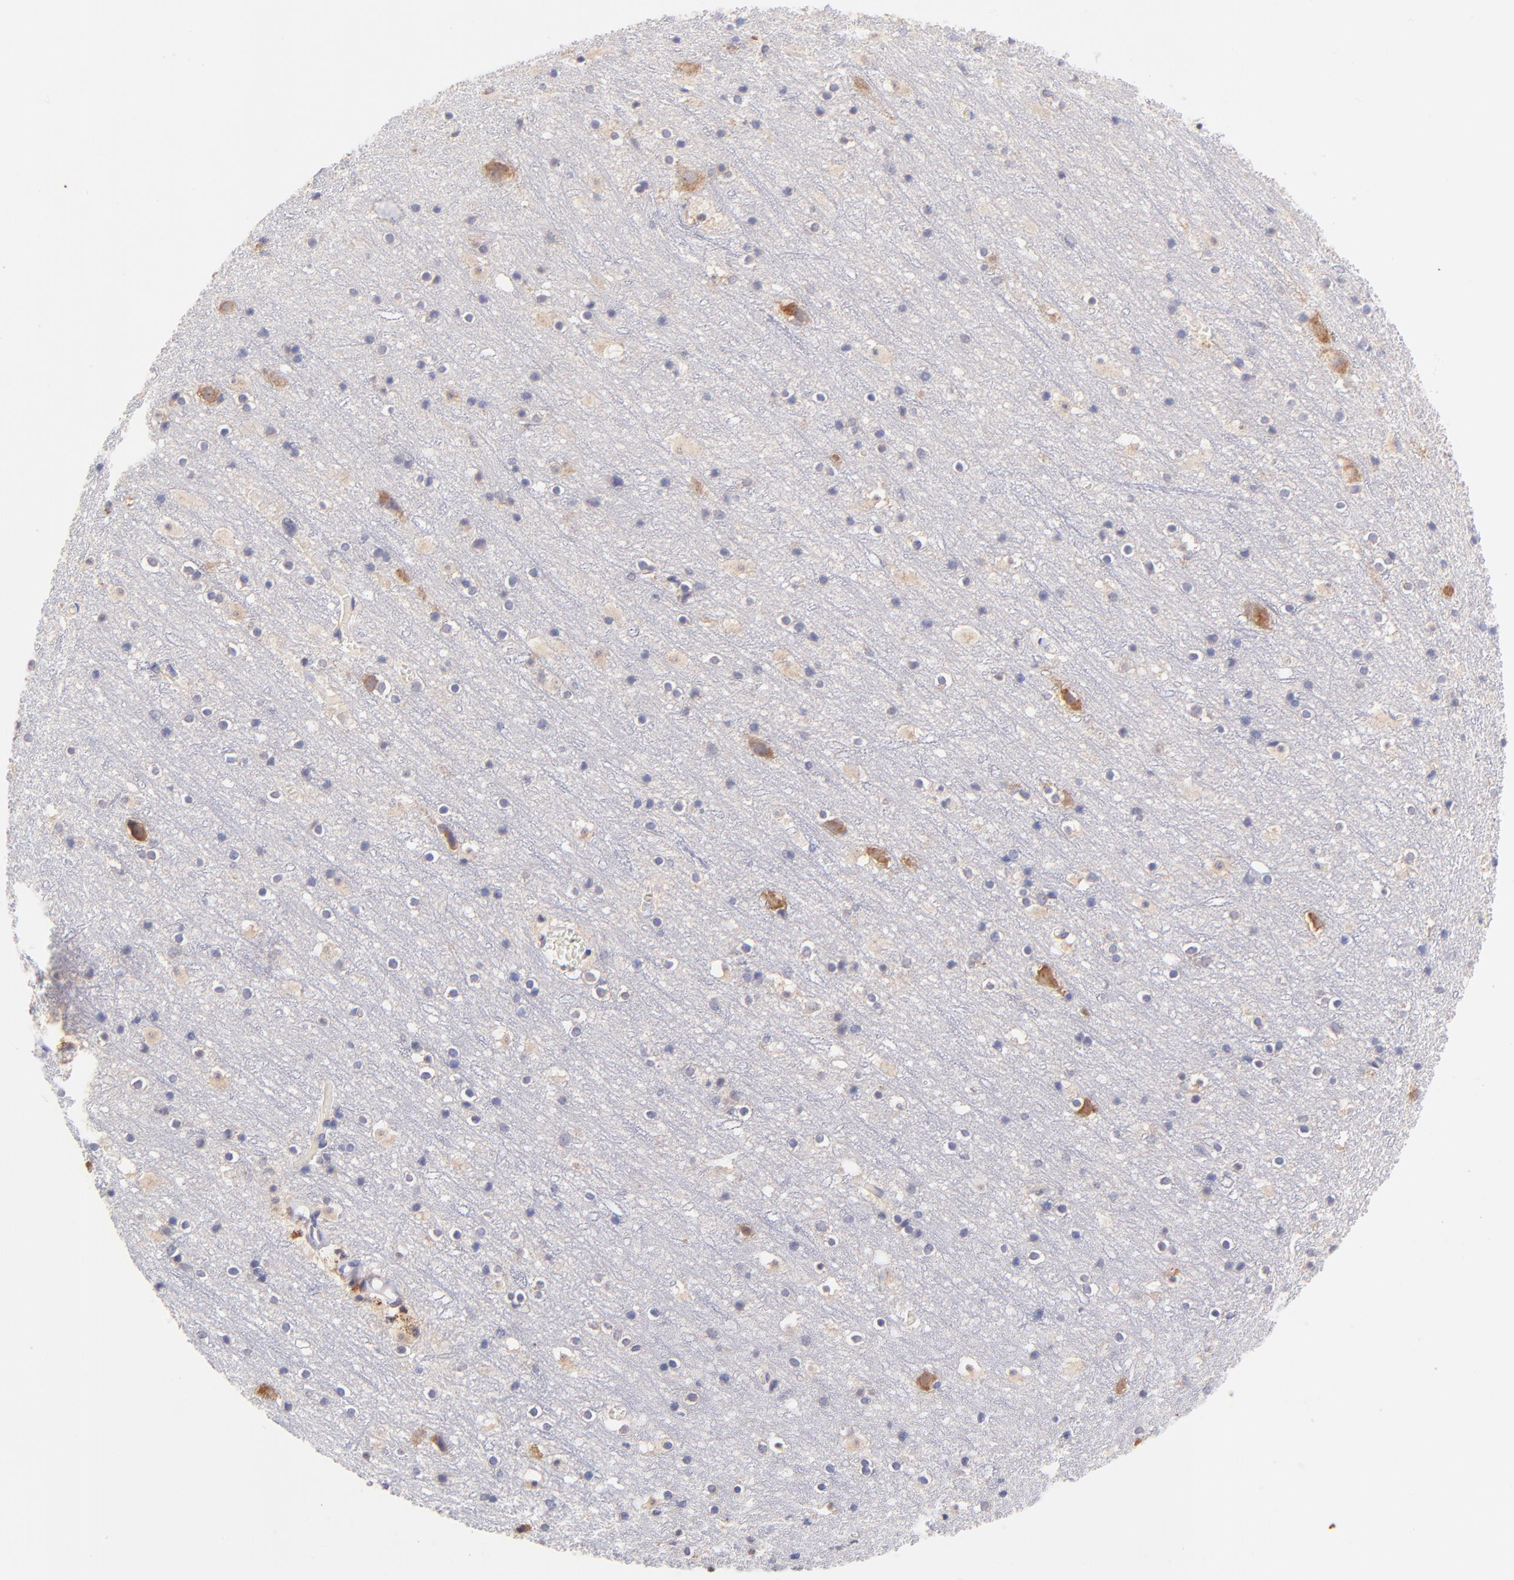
{"staining": {"intensity": "weak", "quantity": "25%-75%", "location": "cytoplasmic/membranous"}, "tissue": "cerebral cortex", "cell_type": "Endothelial cells", "image_type": "normal", "snomed": [{"axis": "morphology", "description": "Normal tissue, NOS"}, {"axis": "topography", "description": "Cerebral cortex"}], "caption": "This histopathology image displays normal cerebral cortex stained with immunohistochemistry (IHC) to label a protein in brown. The cytoplasmic/membranous of endothelial cells show weak positivity for the protein. Nuclei are counter-stained blue.", "gene": "RPL11", "patient": {"sex": "male", "age": 45}}